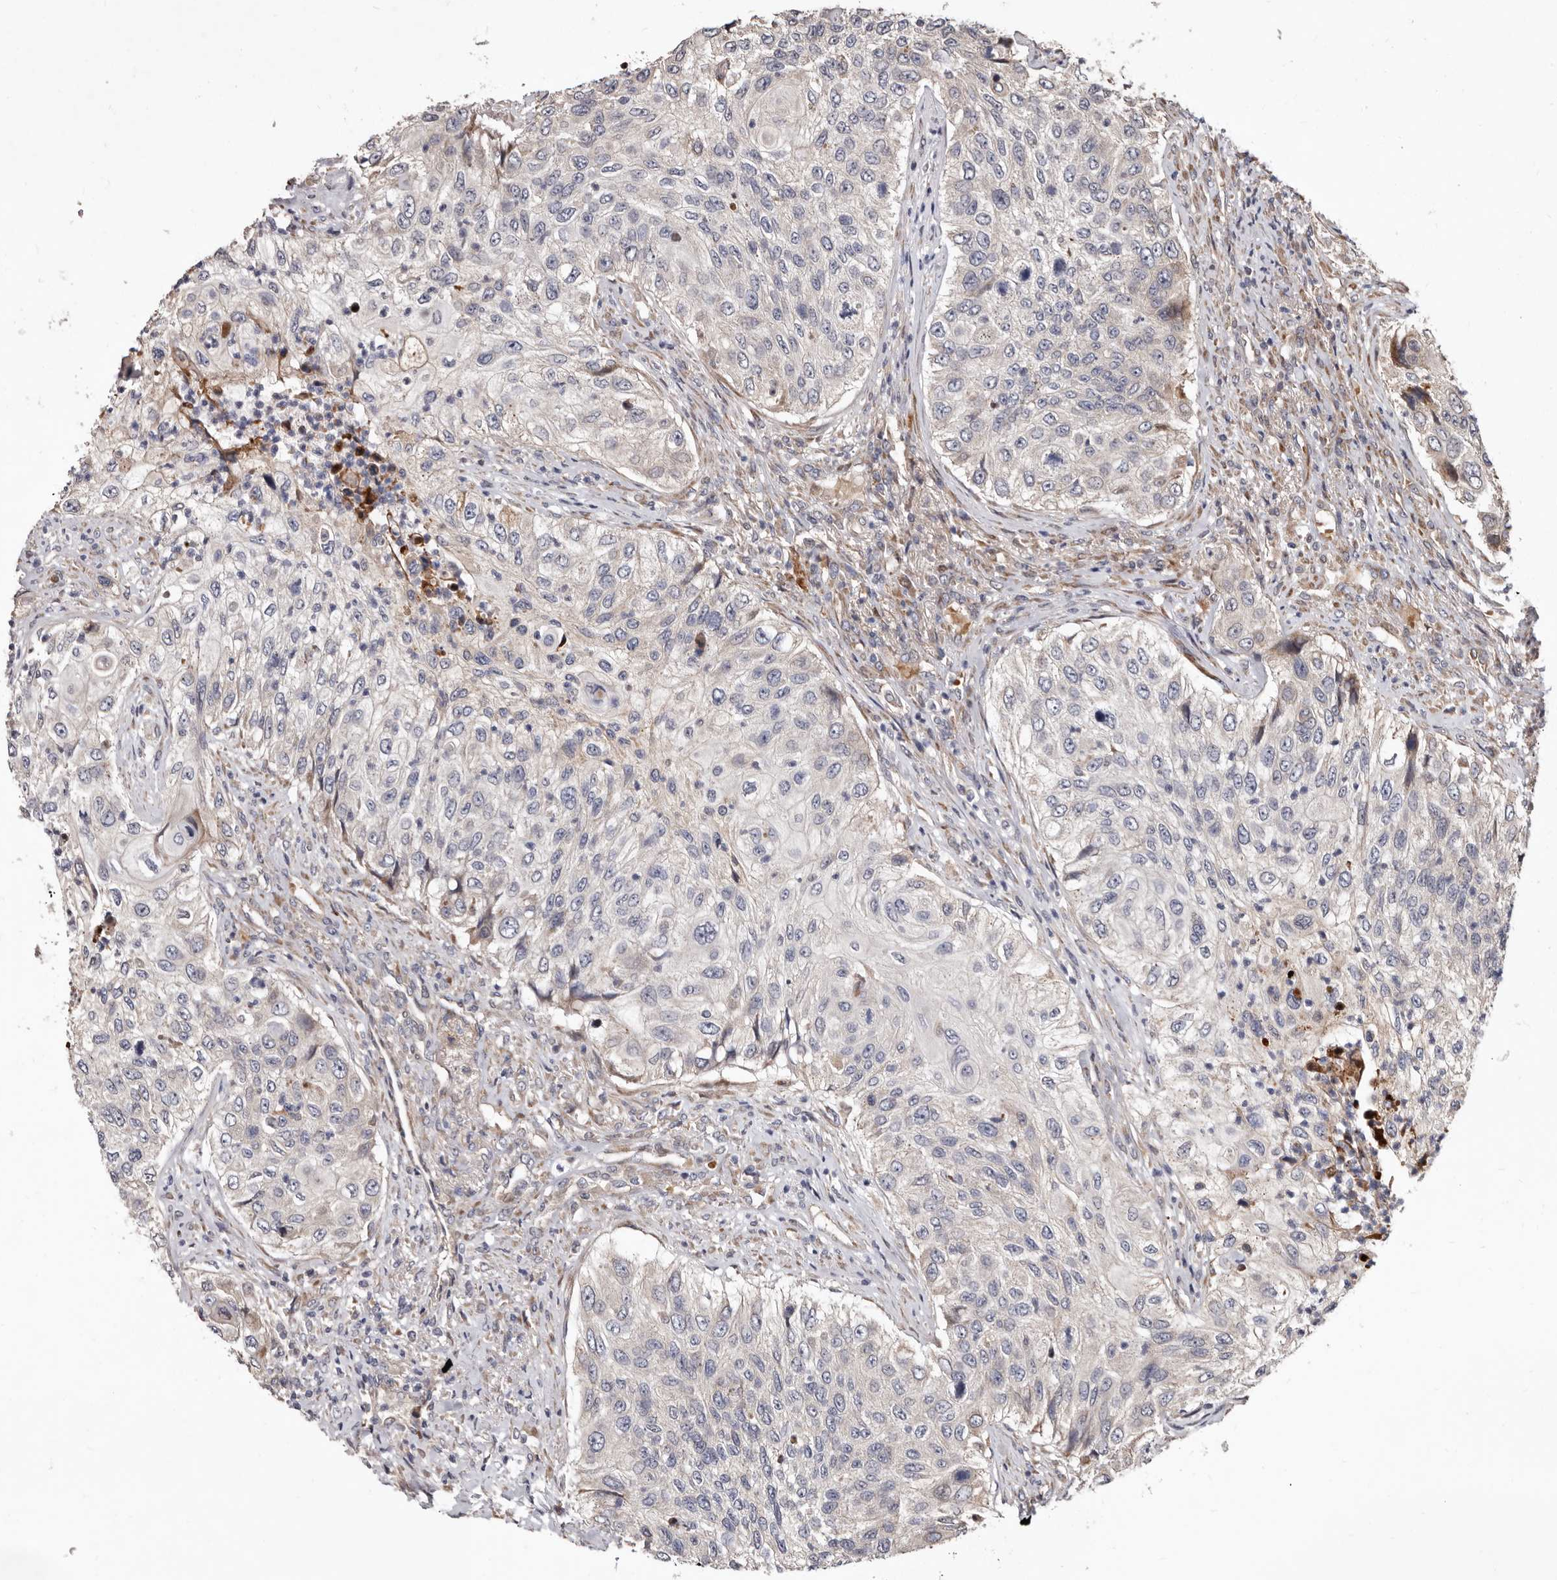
{"staining": {"intensity": "negative", "quantity": "none", "location": "none"}, "tissue": "urothelial cancer", "cell_type": "Tumor cells", "image_type": "cancer", "snomed": [{"axis": "morphology", "description": "Urothelial carcinoma, High grade"}, {"axis": "topography", "description": "Urinary bladder"}], "caption": "DAB immunohistochemical staining of human urothelial cancer reveals no significant staining in tumor cells.", "gene": "WEE2", "patient": {"sex": "female", "age": 60}}